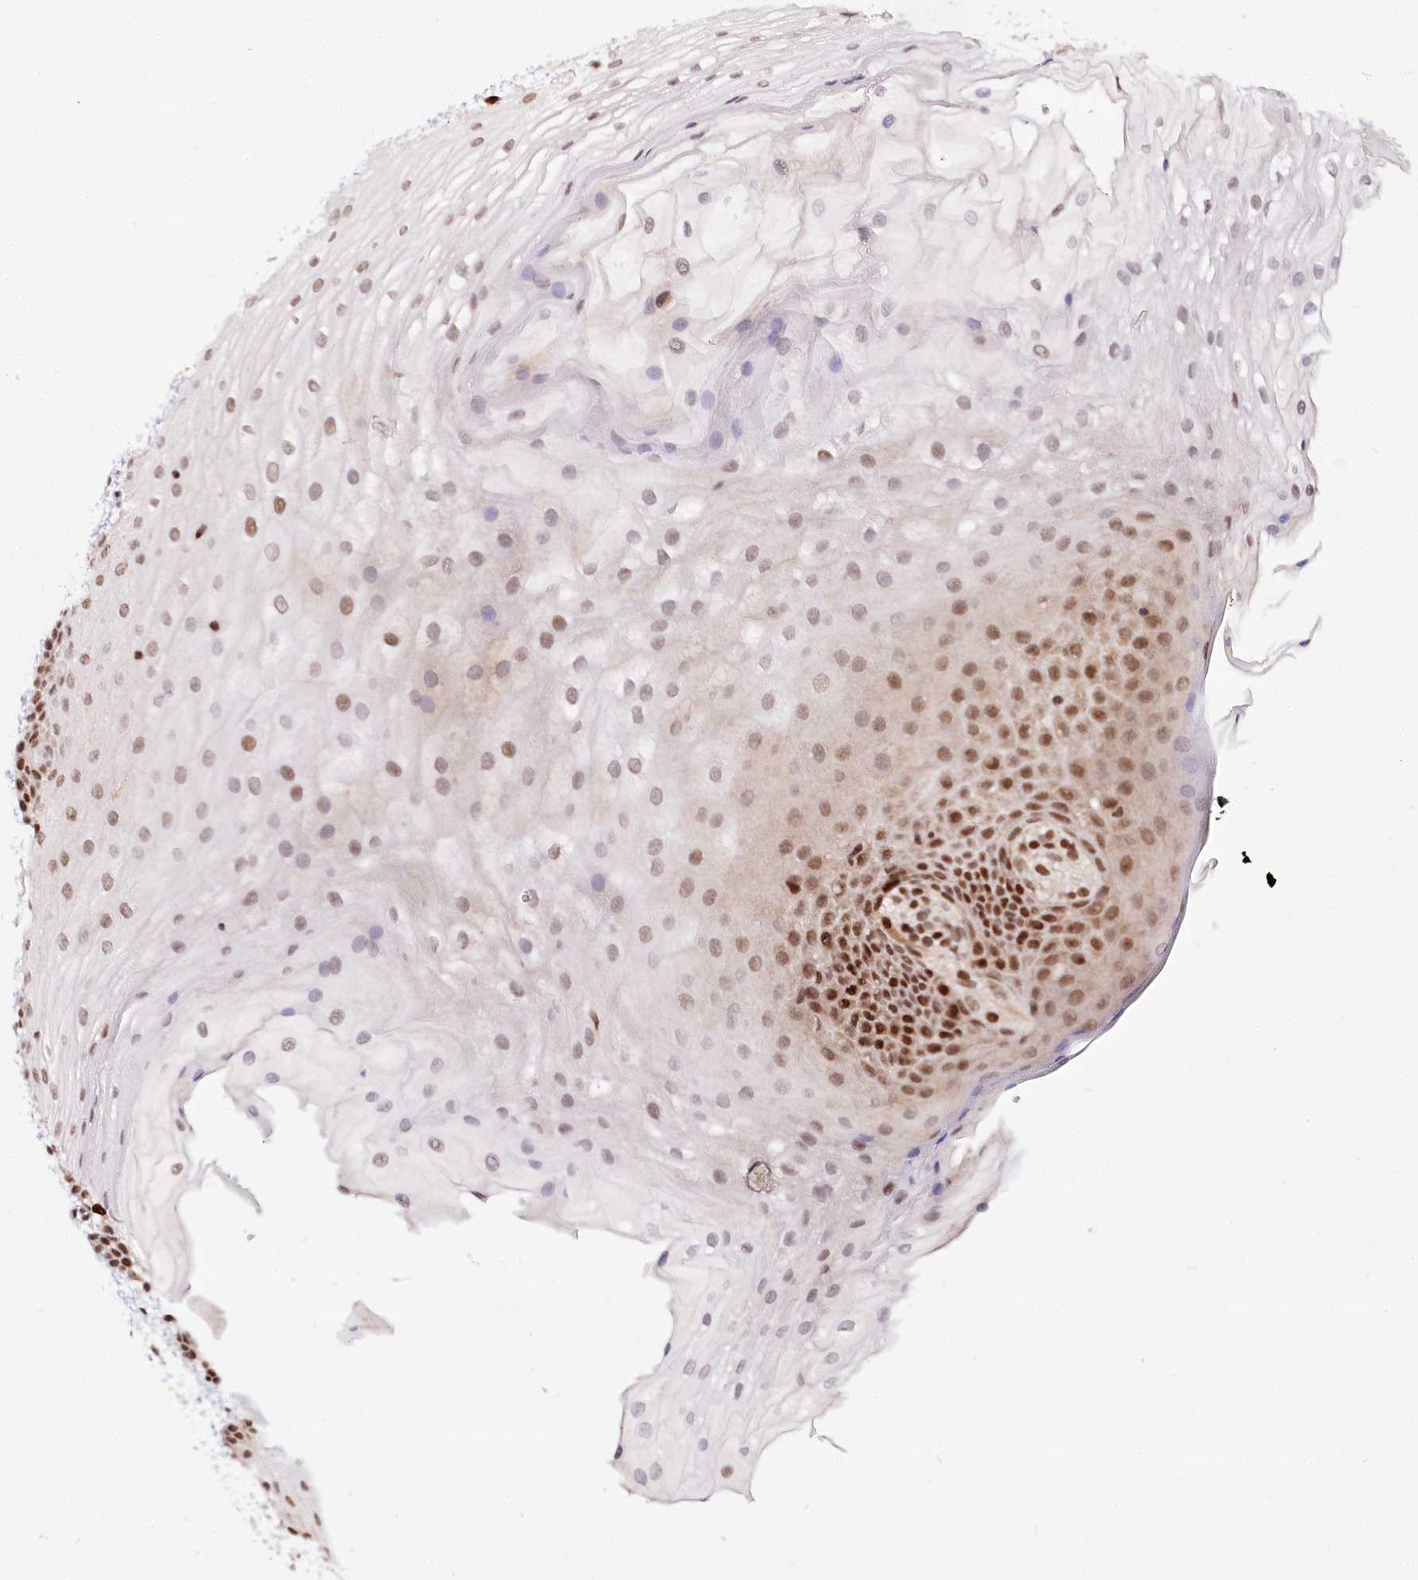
{"staining": {"intensity": "strong", "quantity": "25%-75%", "location": "nuclear"}, "tissue": "oral mucosa", "cell_type": "Squamous epithelial cells", "image_type": "normal", "snomed": [{"axis": "morphology", "description": "Normal tissue, NOS"}, {"axis": "topography", "description": "Oral tissue"}], "caption": "Oral mucosa stained for a protein demonstrates strong nuclear positivity in squamous epithelial cells. Using DAB (3,3'-diaminobenzidine) (brown) and hematoxylin (blue) stains, captured at high magnification using brightfield microscopy.", "gene": "POLA2", "patient": {"sex": "male", "age": 68}}